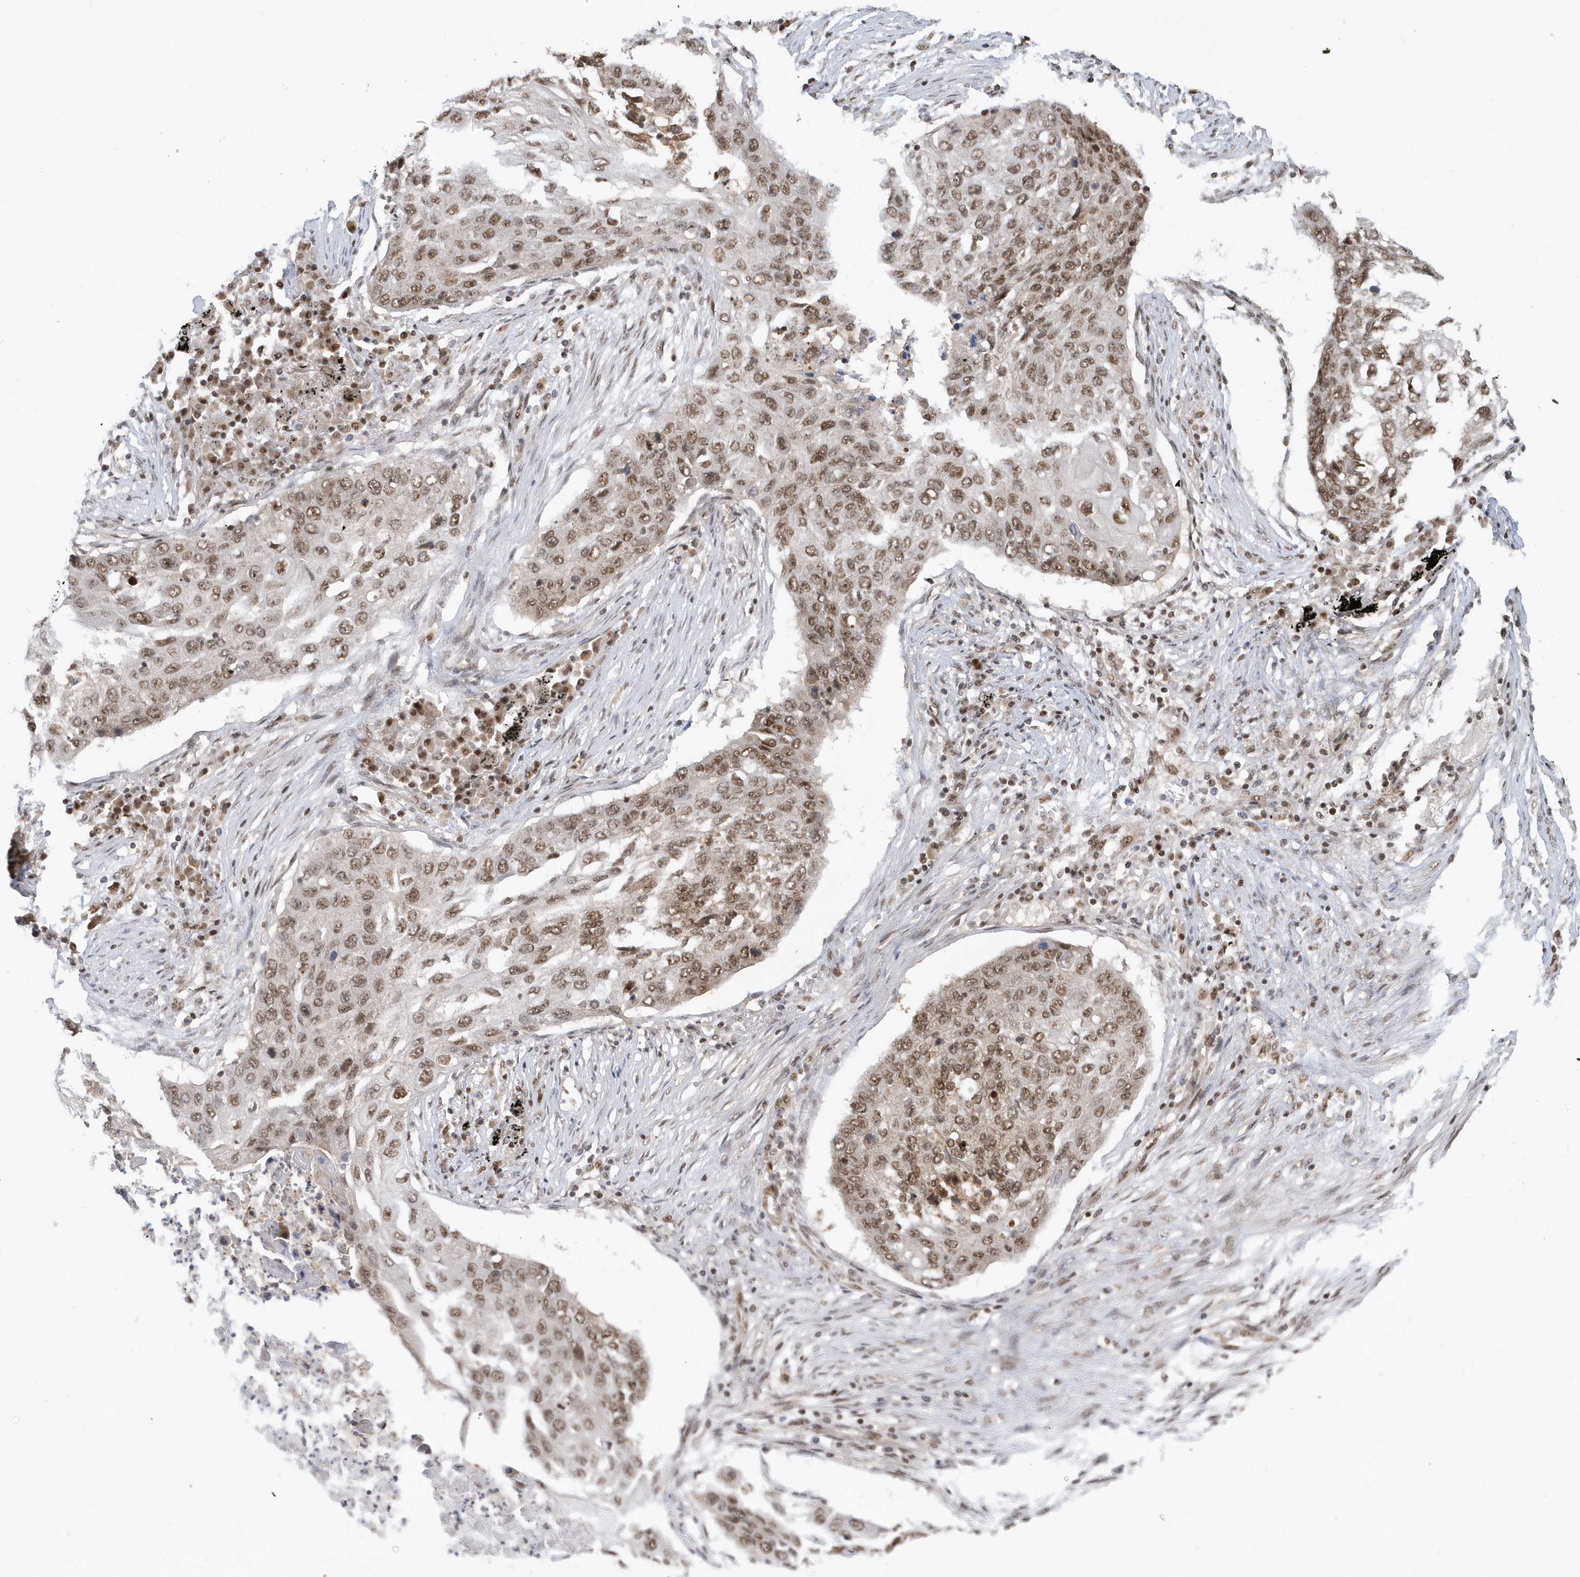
{"staining": {"intensity": "moderate", "quantity": ">75%", "location": "nuclear"}, "tissue": "lung cancer", "cell_type": "Tumor cells", "image_type": "cancer", "snomed": [{"axis": "morphology", "description": "Squamous cell carcinoma, NOS"}, {"axis": "topography", "description": "Lung"}], "caption": "Squamous cell carcinoma (lung) was stained to show a protein in brown. There is medium levels of moderate nuclear staining in approximately >75% of tumor cells.", "gene": "SEPHS1", "patient": {"sex": "female", "age": 63}}